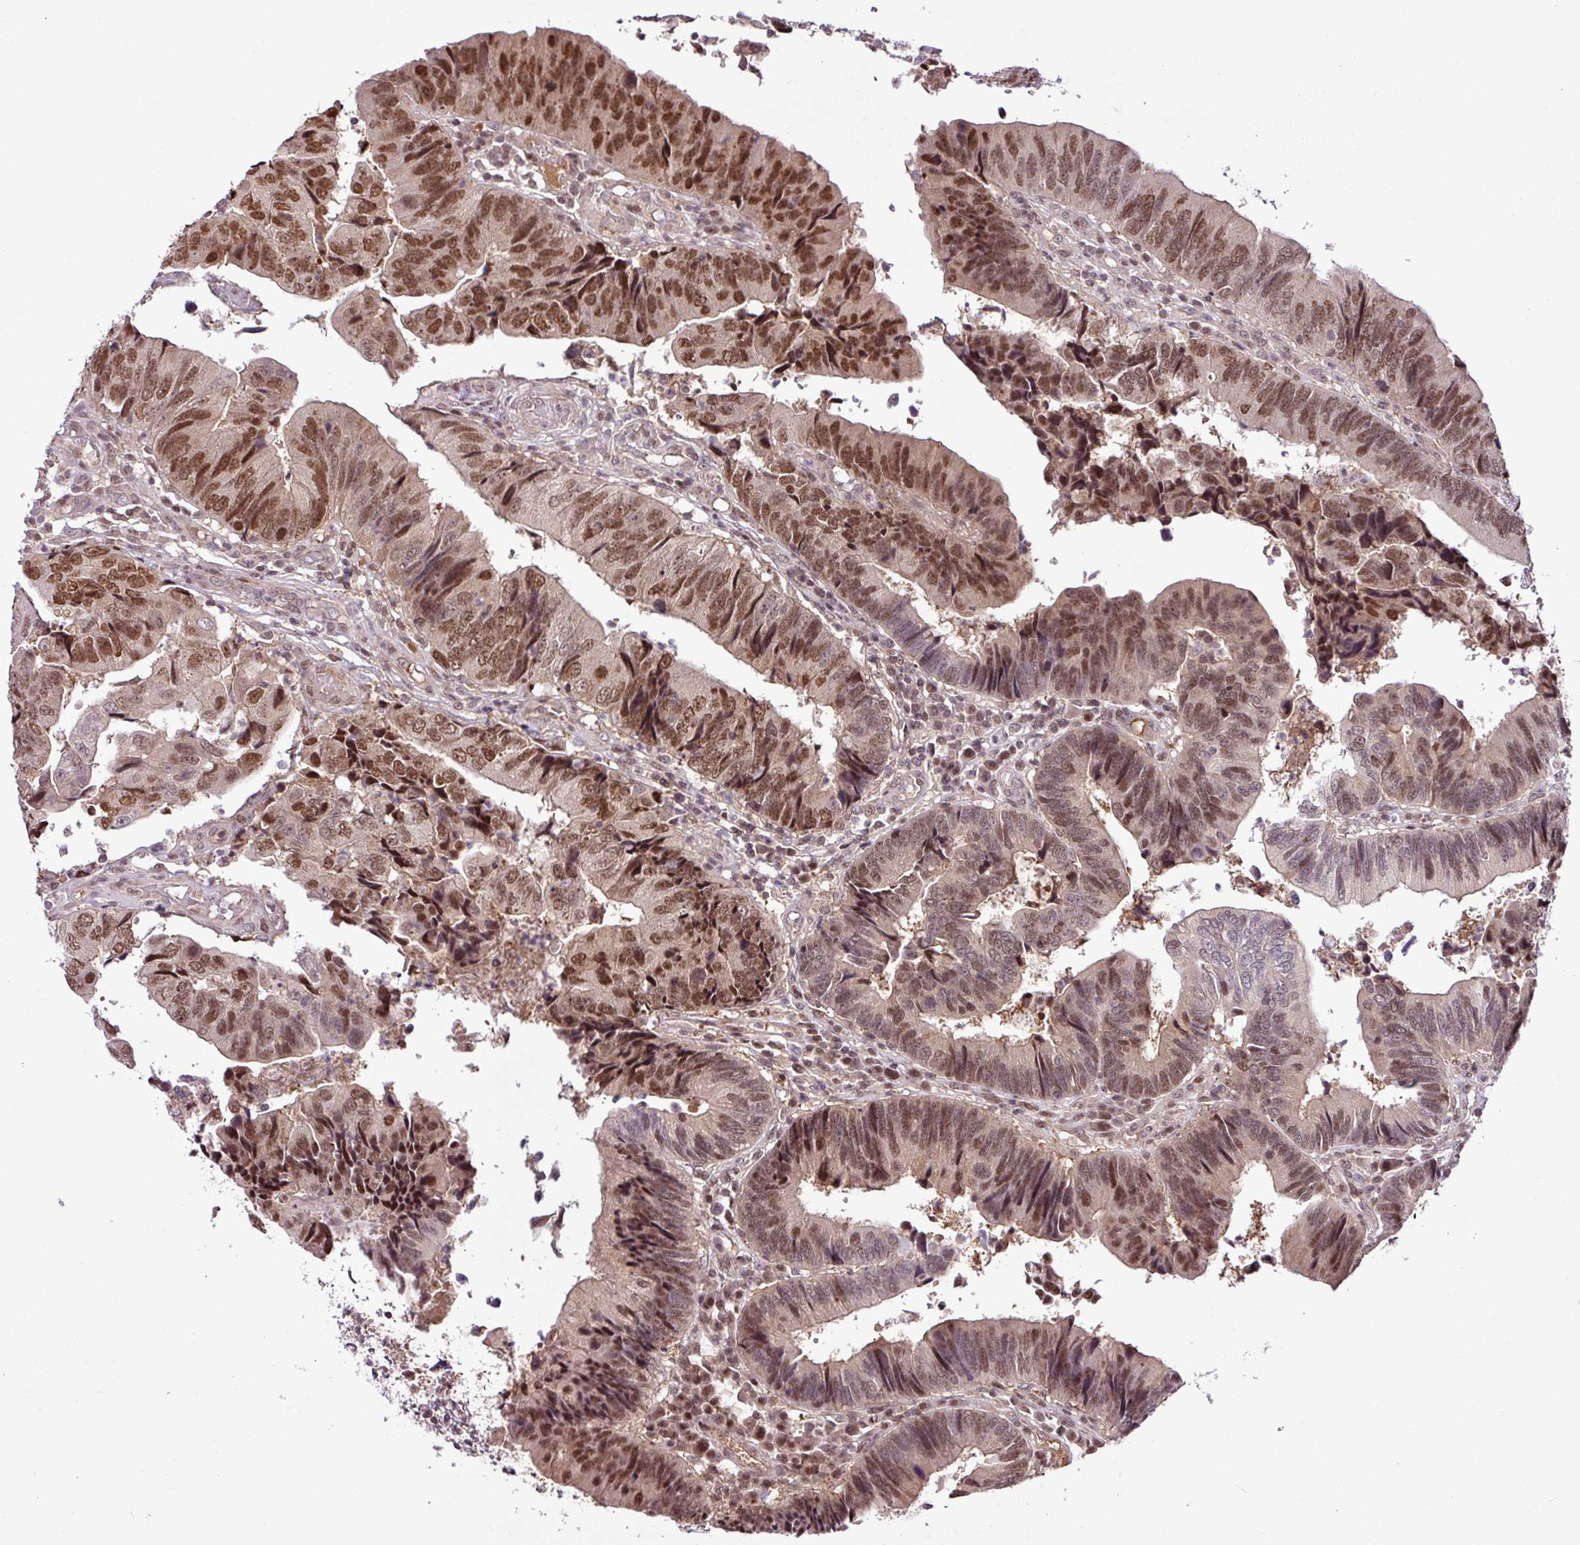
{"staining": {"intensity": "moderate", "quantity": ">75%", "location": "nuclear"}, "tissue": "colorectal cancer", "cell_type": "Tumor cells", "image_type": "cancer", "snomed": [{"axis": "morphology", "description": "Adenocarcinoma, NOS"}, {"axis": "topography", "description": "Colon"}], "caption": "Colorectal cancer was stained to show a protein in brown. There is medium levels of moderate nuclear positivity in approximately >75% of tumor cells.", "gene": "ITPKC", "patient": {"sex": "female", "age": 67}}